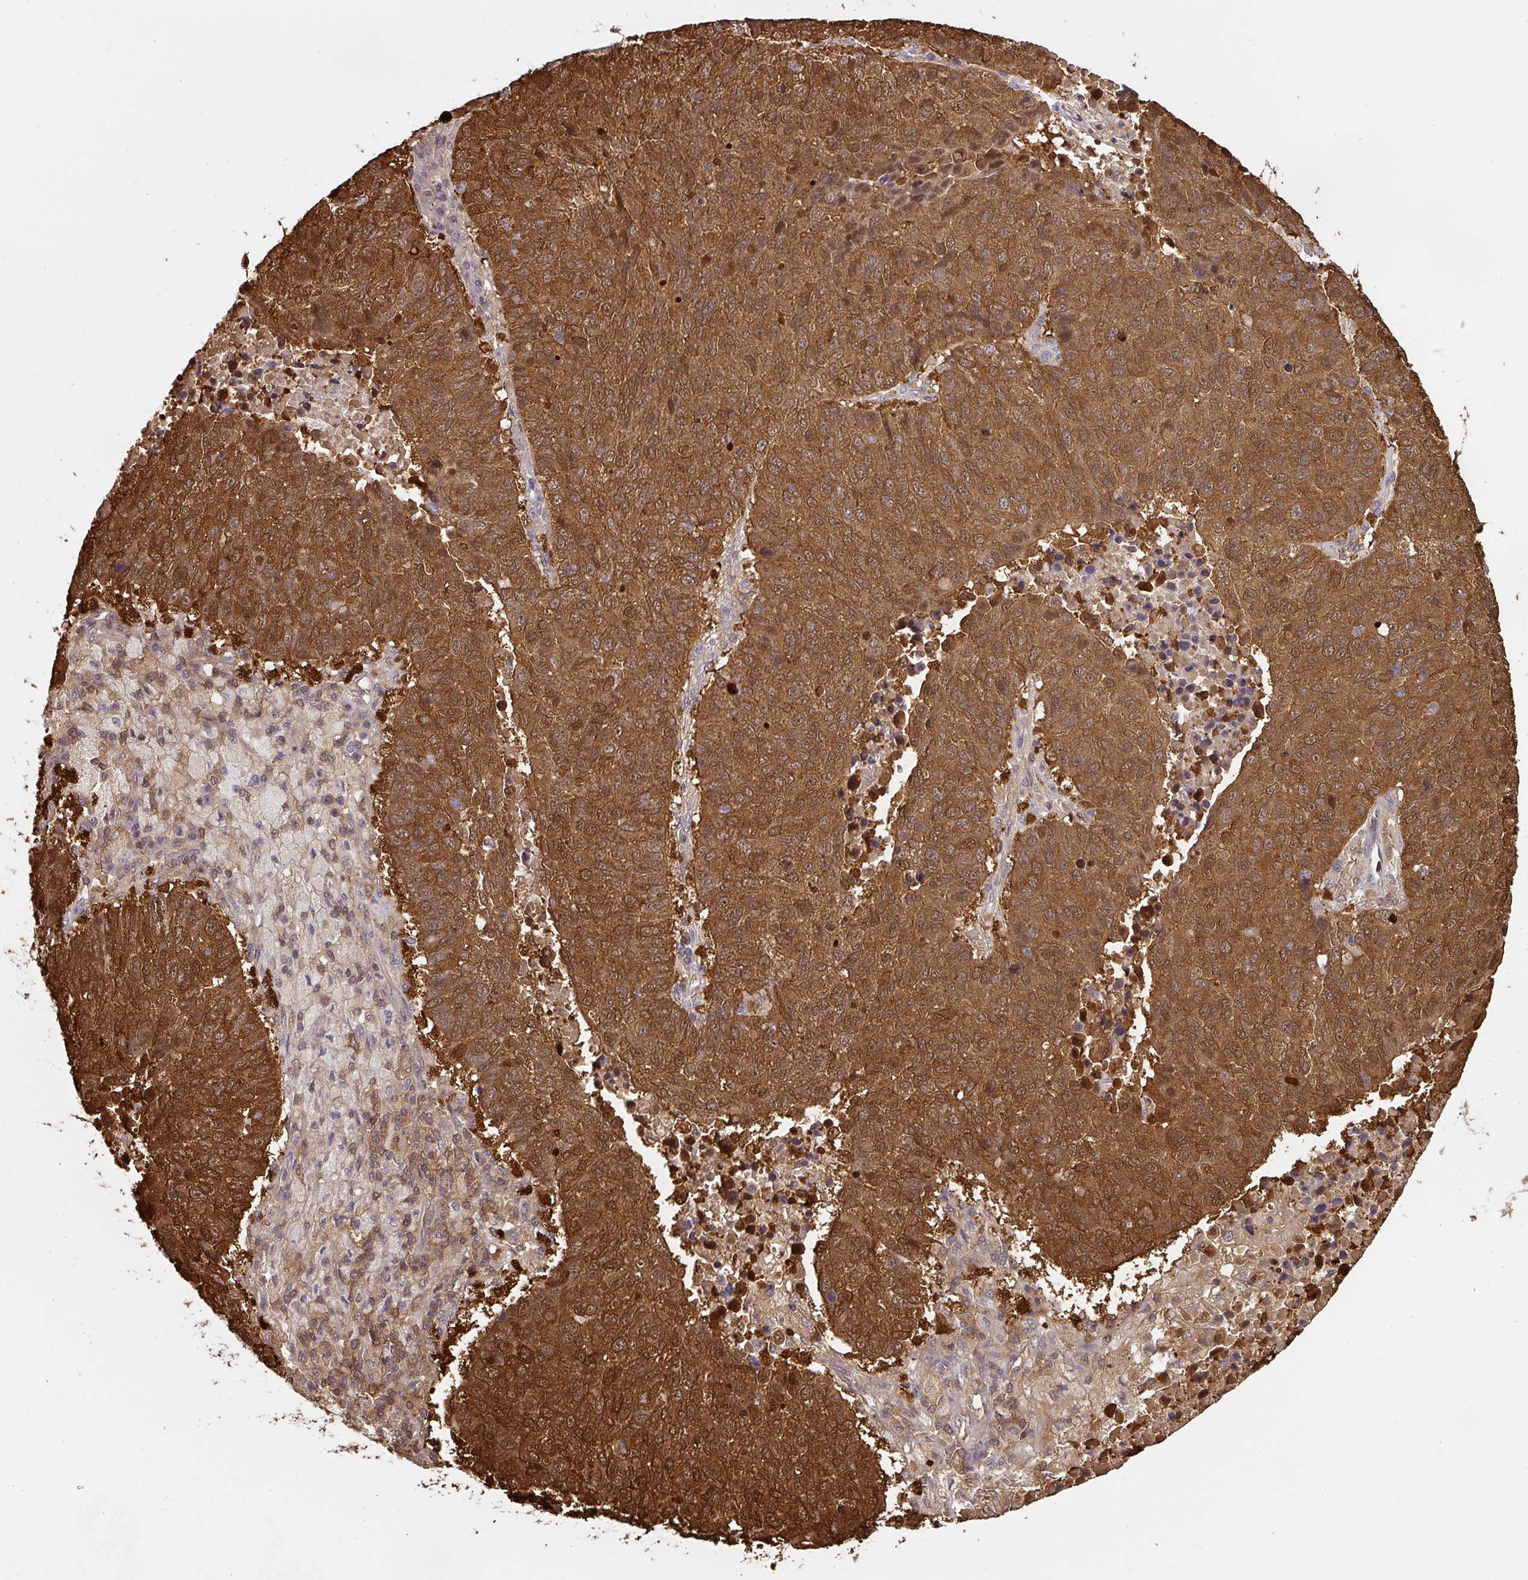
{"staining": {"intensity": "moderate", "quantity": ">75%", "location": "cytoplasmic/membranous,nuclear"}, "tissue": "lung cancer", "cell_type": "Tumor cells", "image_type": "cancer", "snomed": [{"axis": "morphology", "description": "Squamous cell carcinoma, NOS"}, {"axis": "topography", "description": "Lung"}], "caption": "A brown stain highlights moderate cytoplasmic/membranous and nuclear expression of a protein in human squamous cell carcinoma (lung) tumor cells. The protein is stained brown, and the nuclei are stained in blue (DAB IHC with brightfield microscopy, high magnification).", "gene": "ST13", "patient": {"sex": "male", "age": 73}}